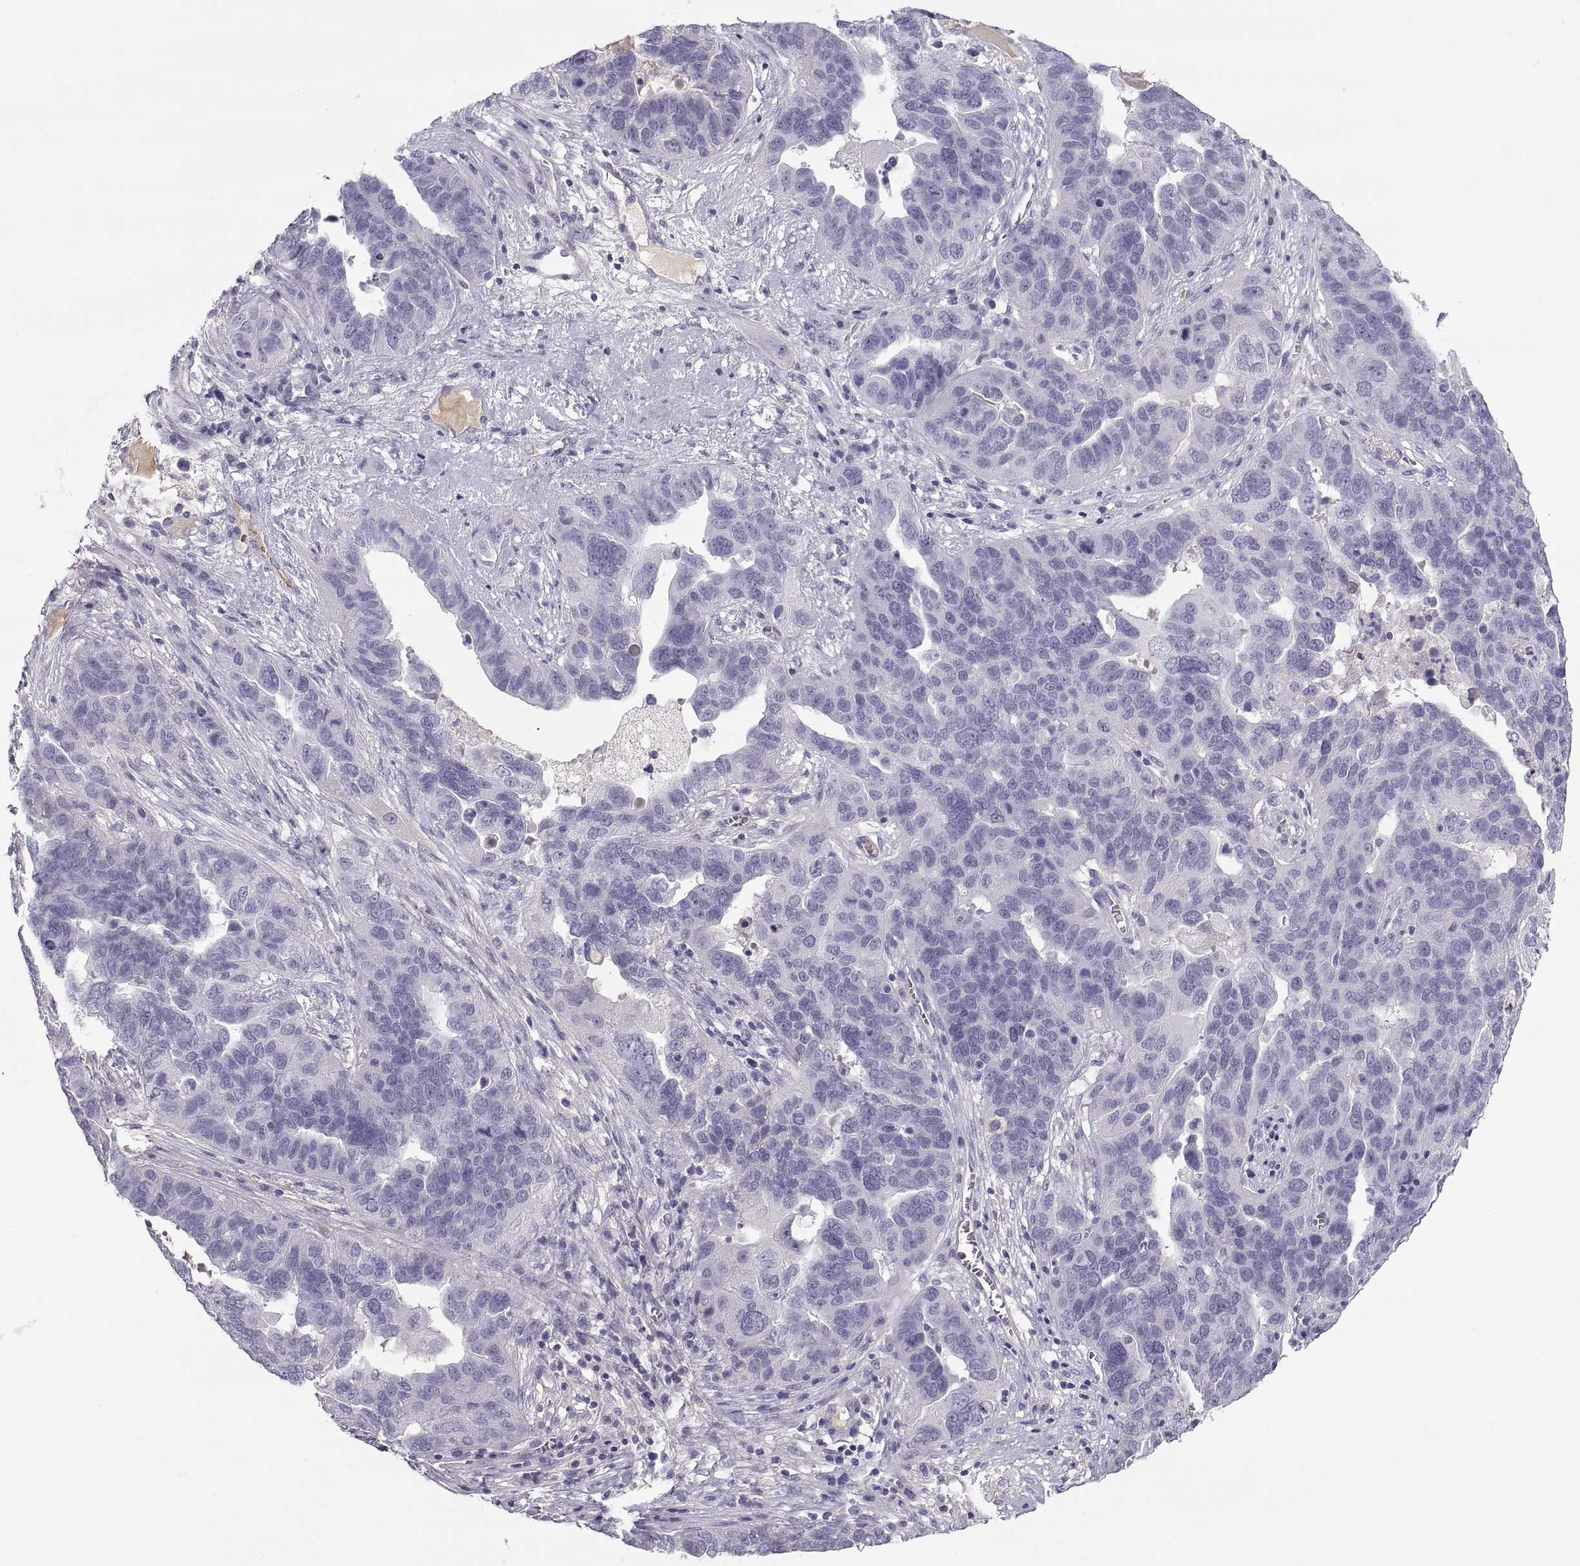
{"staining": {"intensity": "negative", "quantity": "none", "location": "none"}, "tissue": "ovarian cancer", "cell_type": "Tumor cells", "image_type": "cancer", "snomed": [{"axis": "morphology", "description": "Carcinoma, endometroid"}, {"axis": "topography", "description": "Soft tissue"}, {"axis": "topography", "description": "Ovary"}], "caption": "DAB immunohistochemical staining of ovarian cancer demonstrates no significant staining in tumor cells.", "gene": "MAGEB2", "patient": {"sex": "female", "age": 52}}